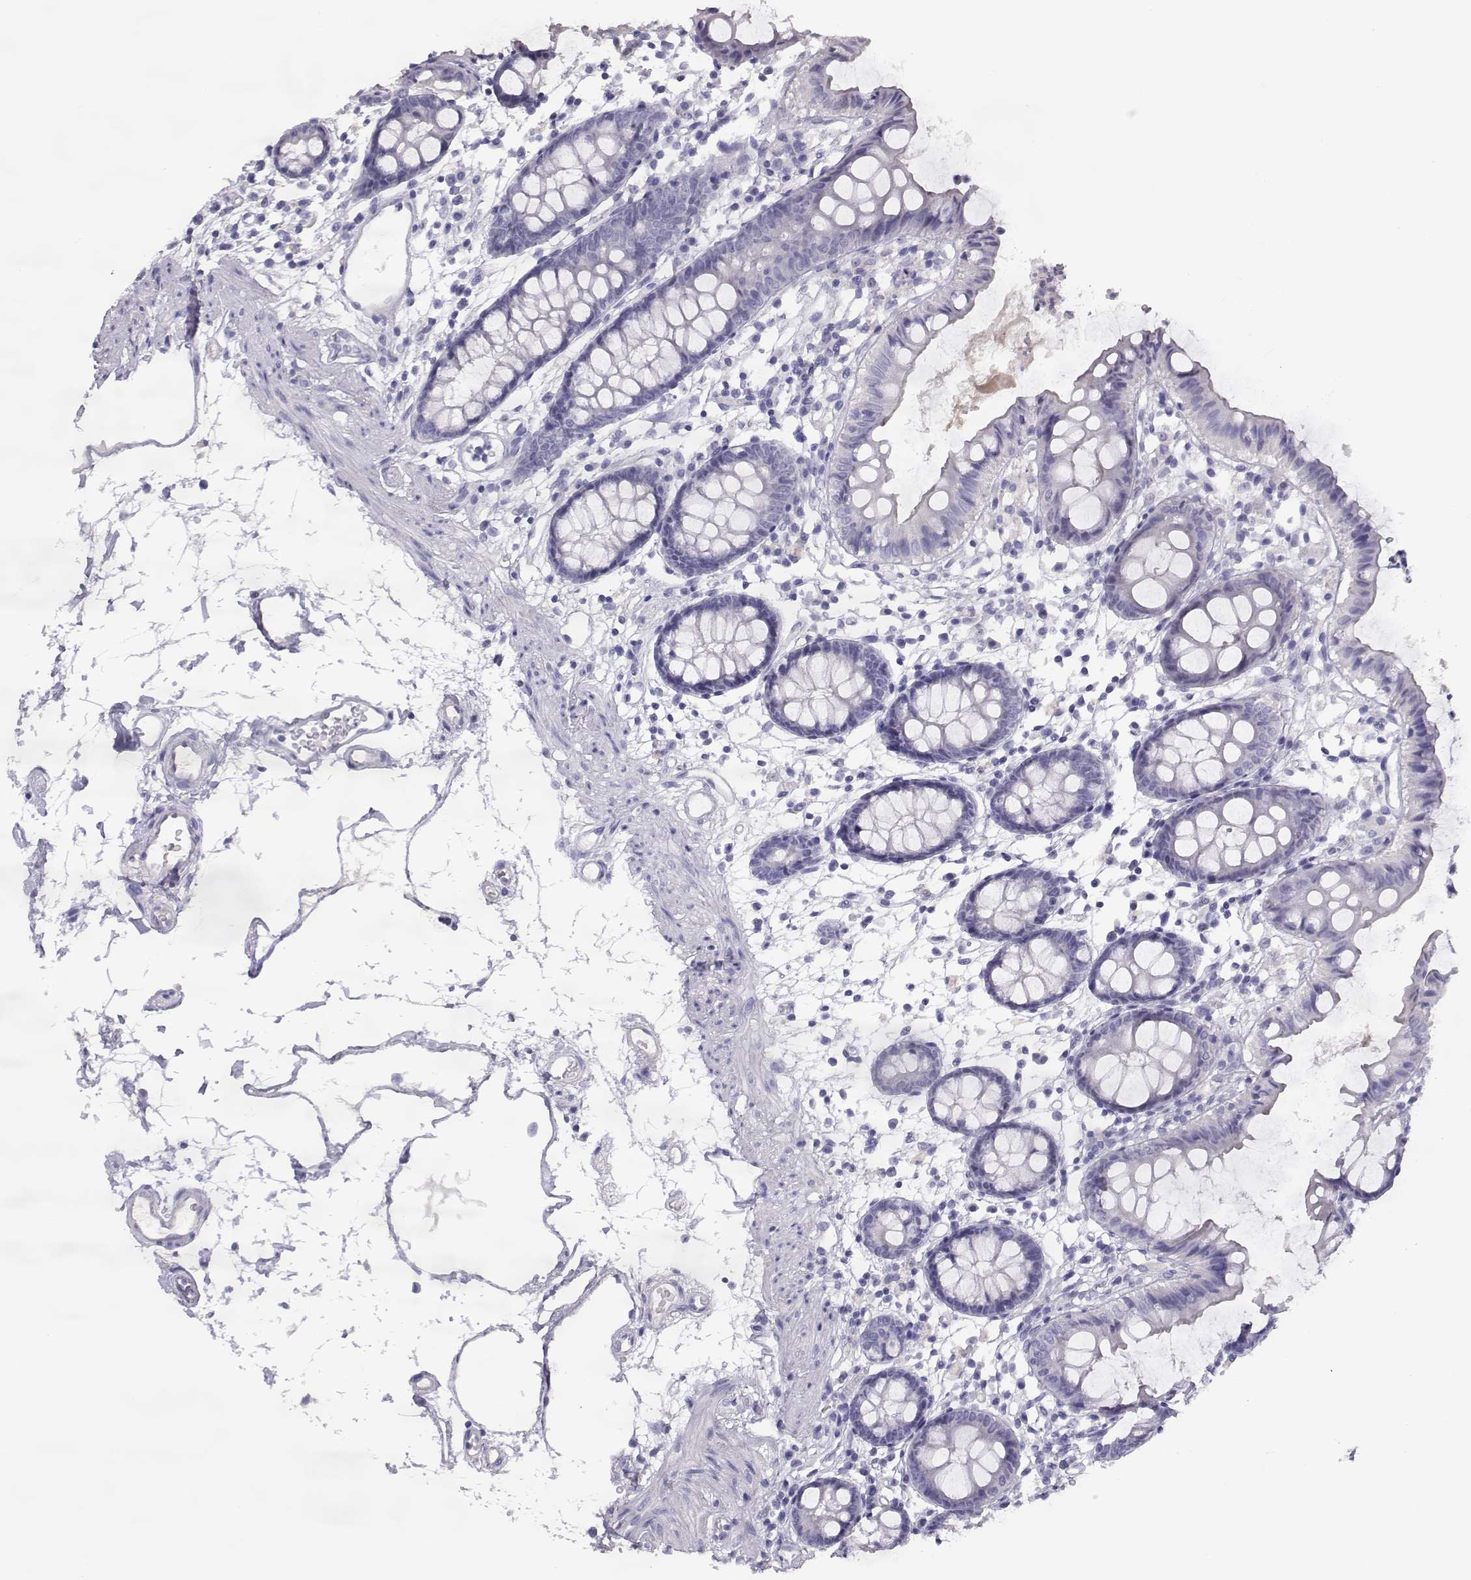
{"staining": {"intensity": "negative", "quantity": "none", "location": "none"}, "tissue": "colon", "cell_type": "Endothelial cells", "image_type": "normal", "snomed": [{"axis": "morphology", "description": "Normal tissue, NOS"}, {"axis": "topography", "description": "Colon"}], "caption": "Immunohistochemistry (IHC) image of unremarkable colon: human colon stained with DAB exhibits no significant protein staining in endothelial cells. (Stains: DAB IHC with hematoxylin counter stain, Microscopy: brightfield microscopy at high magnification).", "gene": "PMCH", "patient": {"sex": "female", "age": 84}}